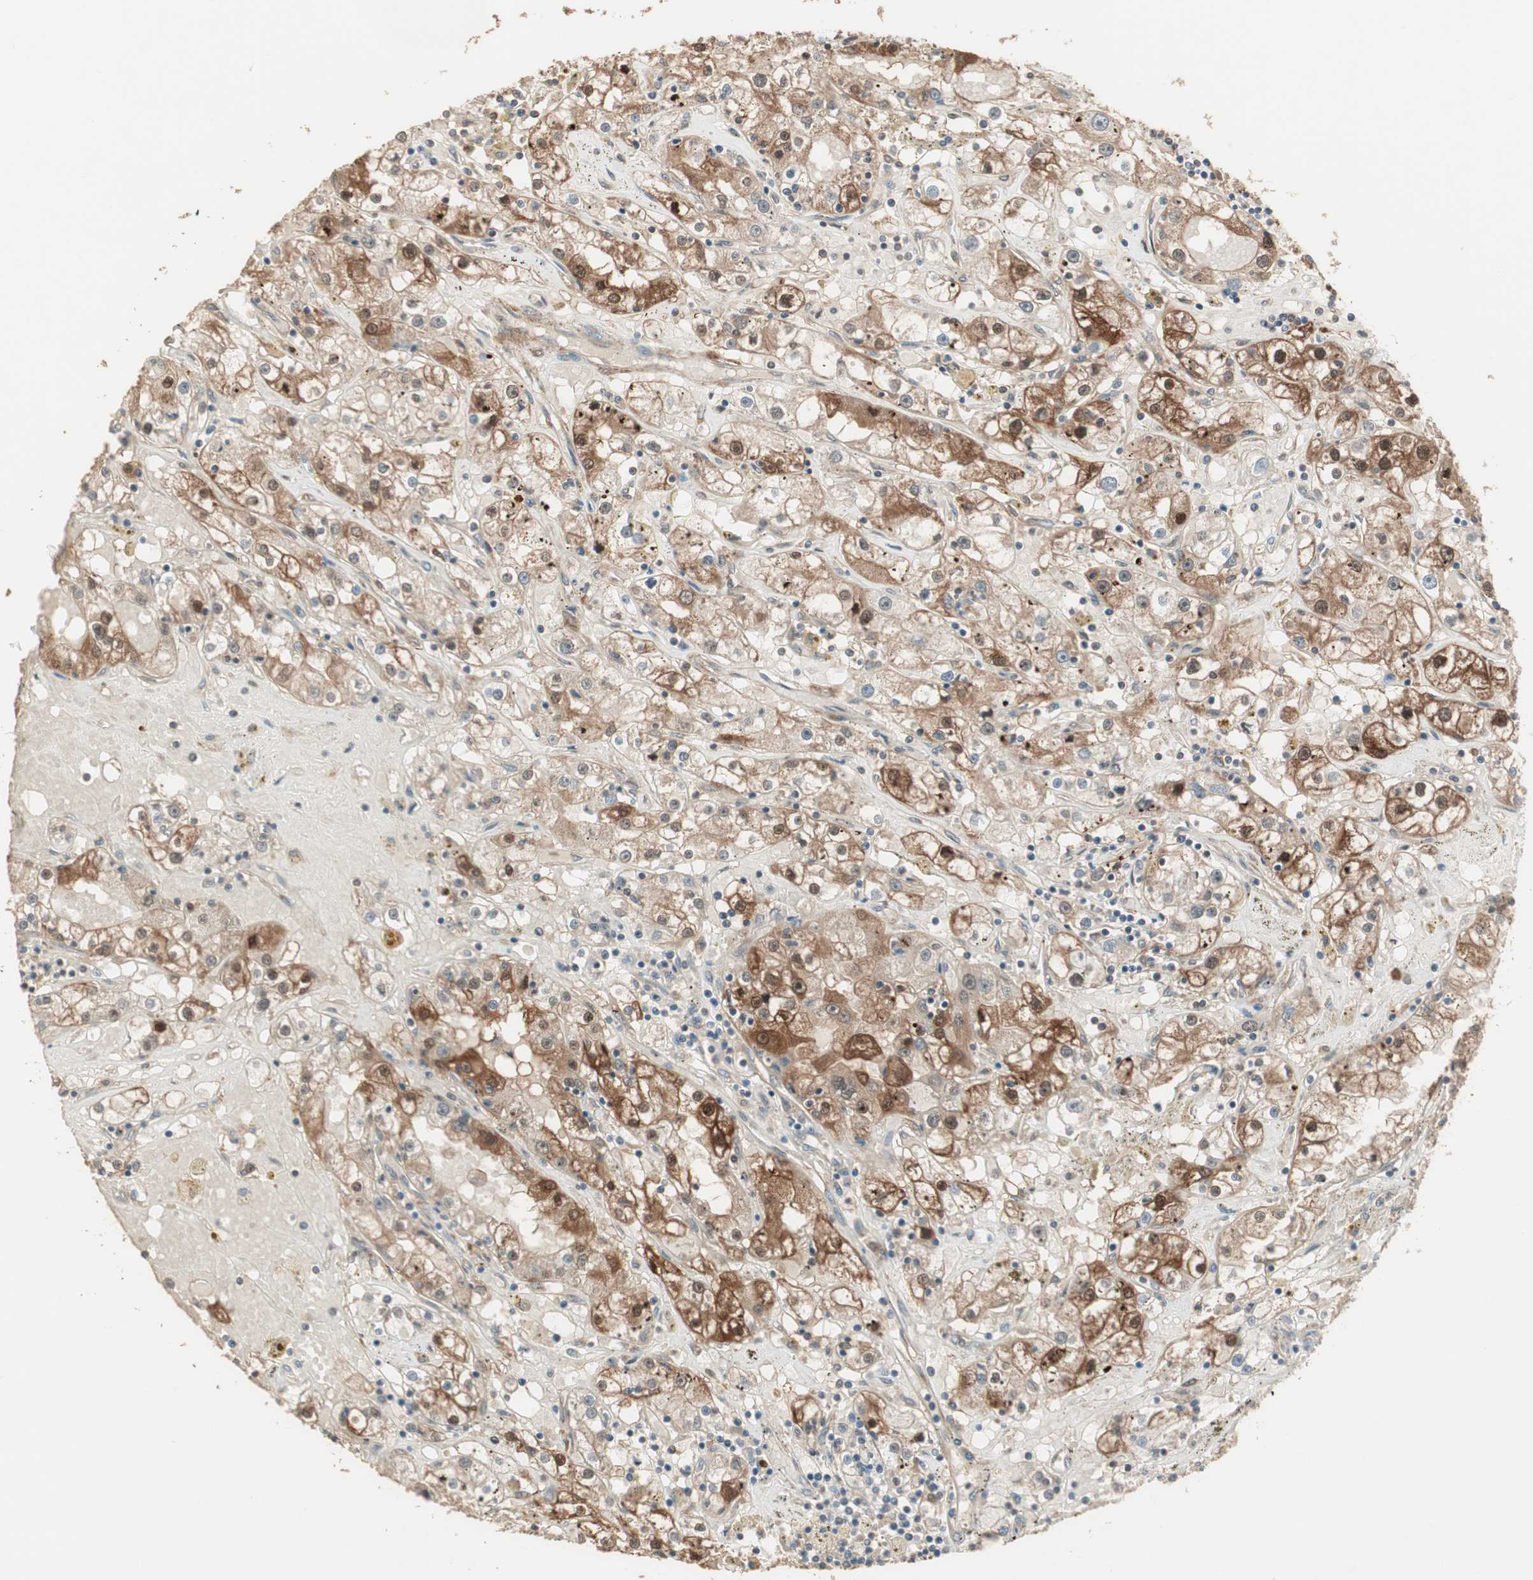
{"staining": {"intensity": "strong", "quantity": "25%-75%", "location": "cytoplasmic/membranous,nuclear"}, "tissue": "renal cancer", "cell_type": "Tumor cells", "image_type": "cancer", "snomed": [{"axis": "morphology", "description": "Adenocarcinoma, NOS"}, {"axis": "topography", "description": "Kidney"}], "caption": "A histopathology image of renal adenocarcinoma stained for a protein shows strong cytoplasmic/membranous and nuclear brown staining in tumor cells.", "gene": "ZSCAN31", "patient": {"sex": "male", "age": 56}}